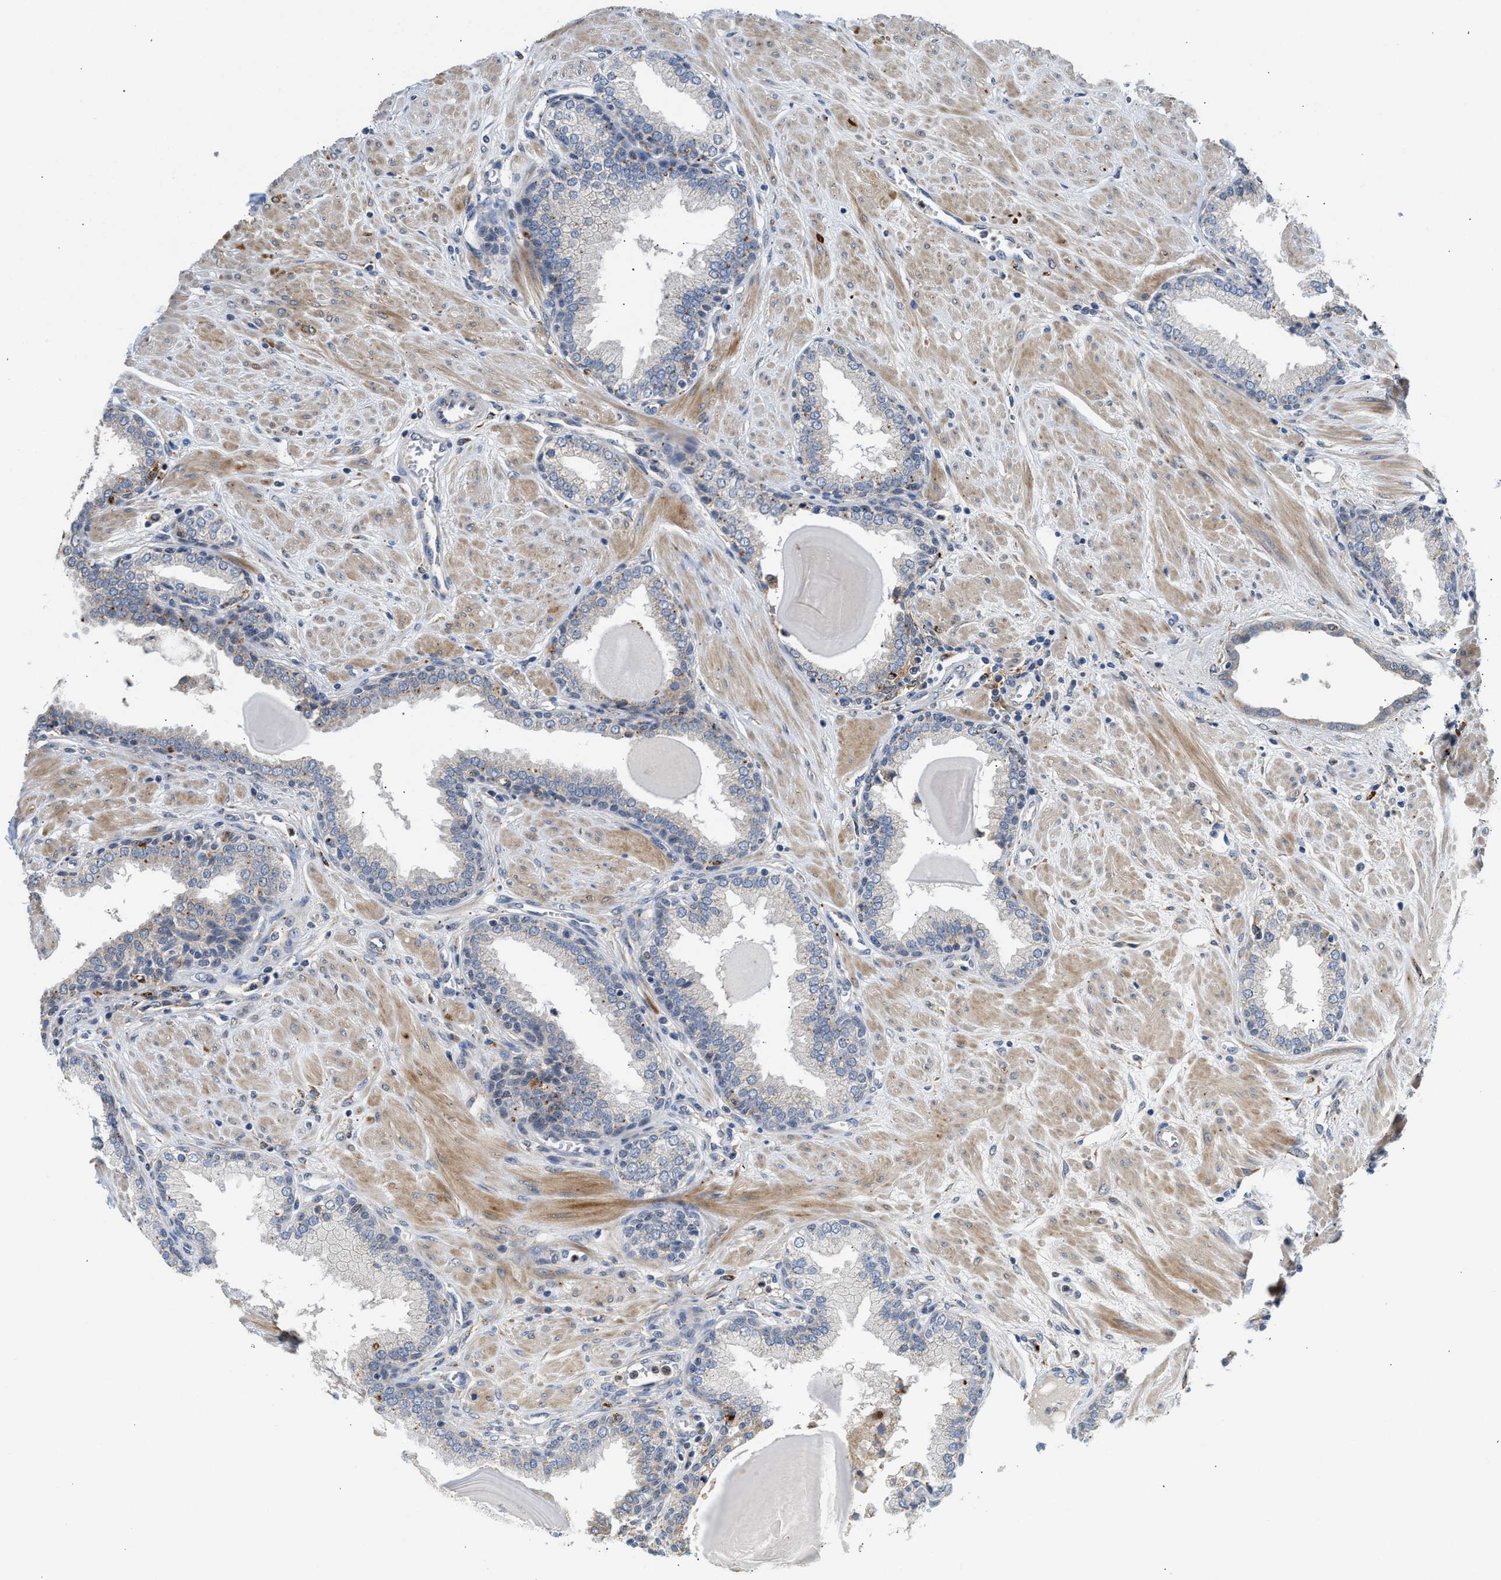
{"staining": {"intensity": "moderate", "quantity": "<25%", "location": "cytoplasmic/membranous"}, "tissue": "prostate", "cell_type": "Glandular cells", "image_type": "normal", "snomed": [{"axis": "morphology", "description": "Normal tissue, NOS"}, {"axis": "topography", "description": "Prostate"}], "caption": "Prostate stained with a protein marker shows moderate staining in glandular cells.", "gene": "PPM1L", "patient": {"sex": "male", "age": 51}}